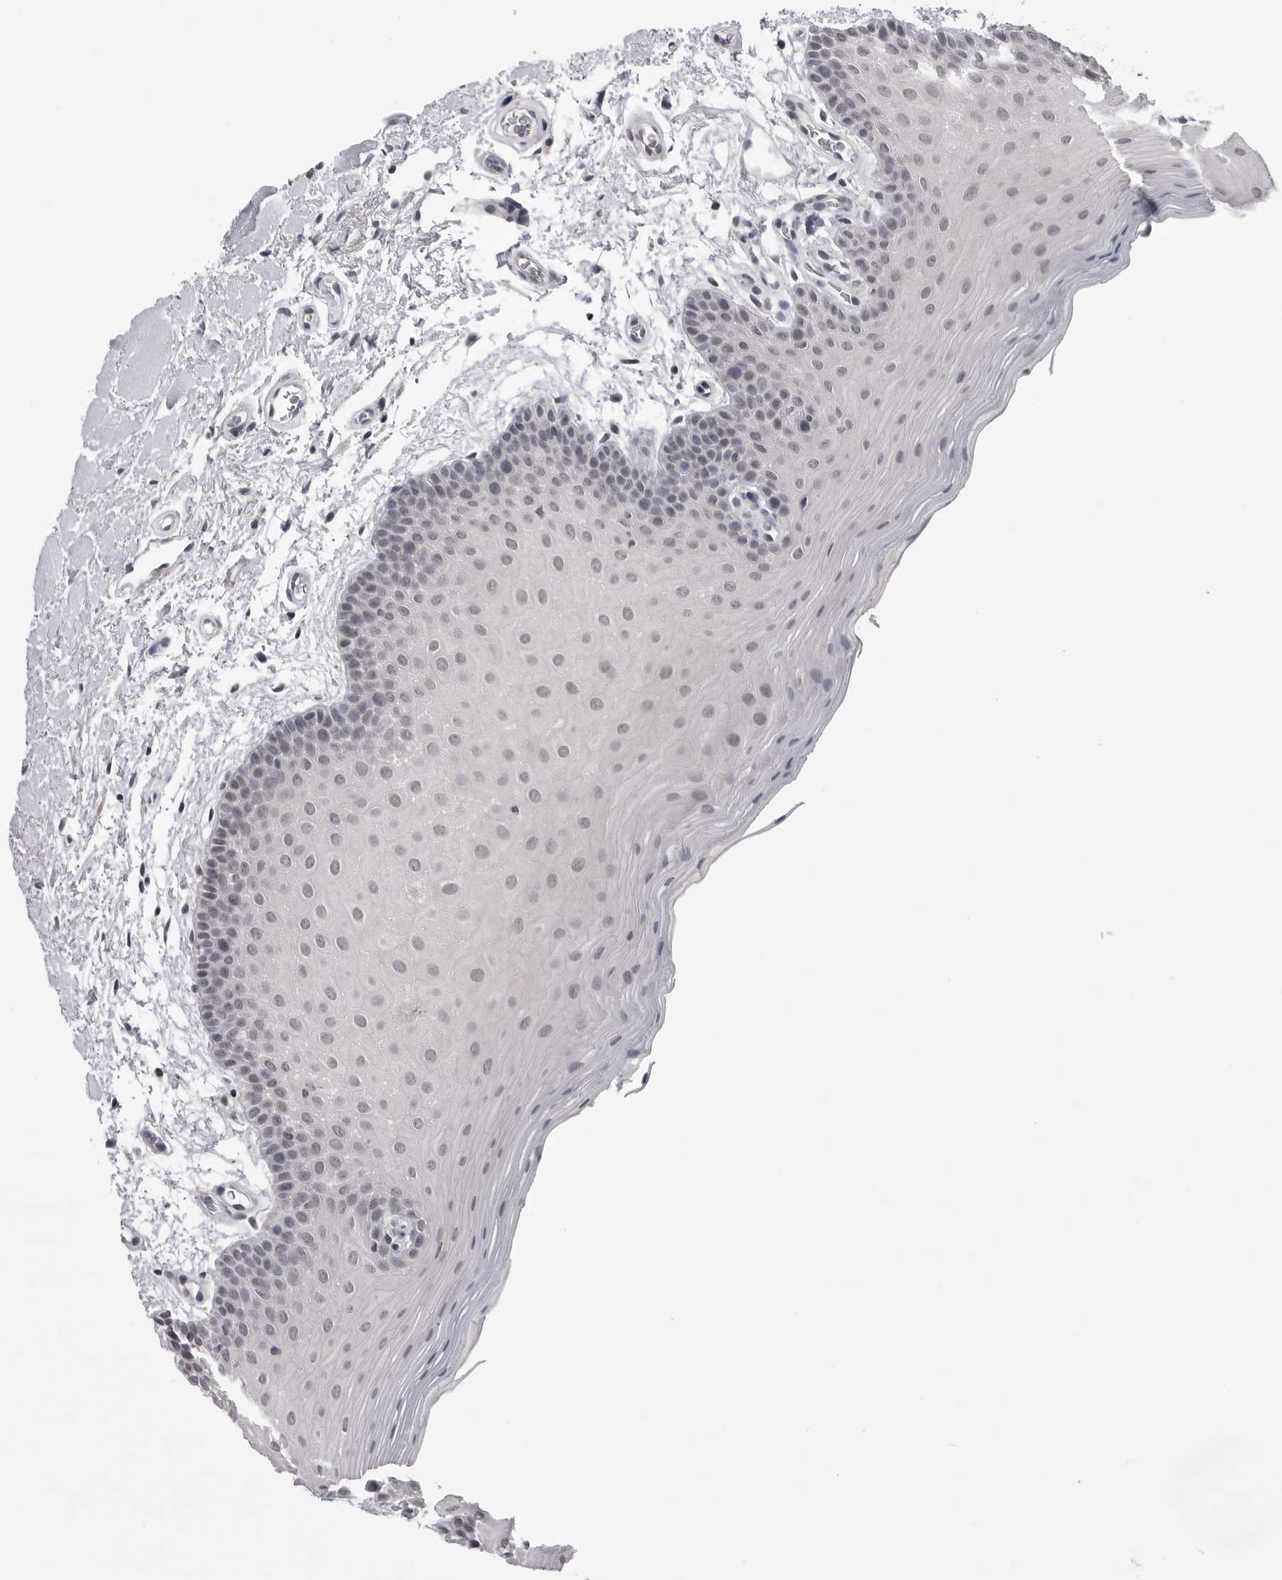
{"staining": {"intensity": "weak", "quantity": "25%-75%", "location": "nuclear"}, "tissue": "oral mucosa", "cell_type": "Squamous epithelial cells", "image_type": "normal", "snomed": [{"axis": "morphology", "description": "Normal tissue, NOS"}, {"axis": "topography", "description": "Oral tissue"}], "caption": "The image demonstrates immunohistochemical staining of normal oral mucosa. There is weak nuclear expression is appreciated in about 25%-75% of squamous epithelial cells. (brown staining indicates protein expression, while blue staining denotes nuclei).", "gene": "DLG2", "patient": {"sex": "male", "age": 62}}